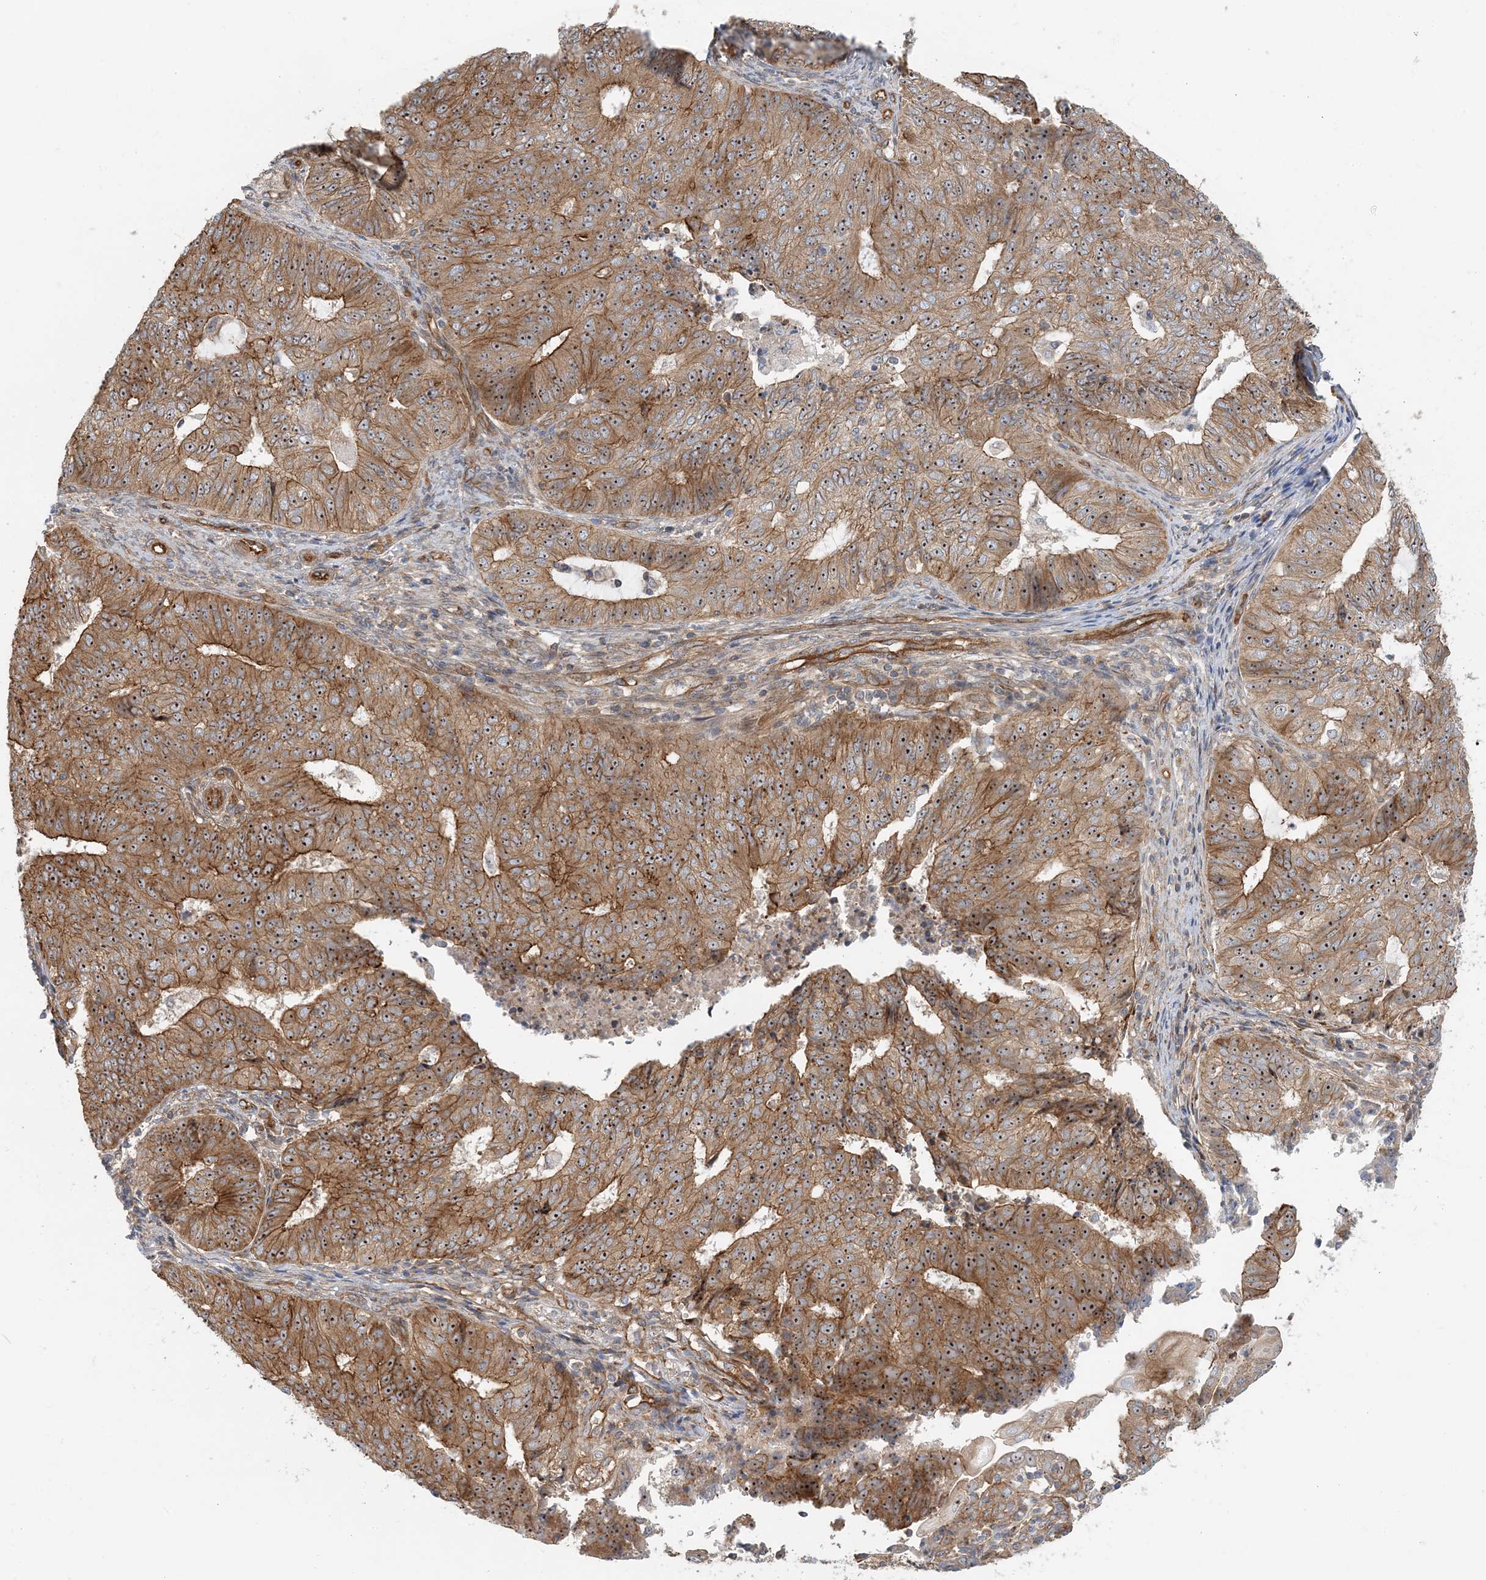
{"staining": {"intensity": "moderate", "quantity": ">75%", "location": "cytoplasmic/membranous,nuclear"}, "tissue": "endometrial cancer", "cell_type": "Tumor cells", "image_type": "cancer", "snomed": [{"axis": "morphology", "description": "Adenocarcinoma, NOS"}, {"axis": "topography", "description": "Endometrium"}], "caption": "Immunohistochemistry of human endometrial cancer exhibits medium levels of moderate cytoplasmic/membranous and nuclear expression in approximately >75% of tumor cells. Using DAB (brown) and hematoxylin (blue) stains, captured at high magnification using brightfield microscopy.", "gene": "MYL5", "patient": {"sex": "female", "age": 32}}